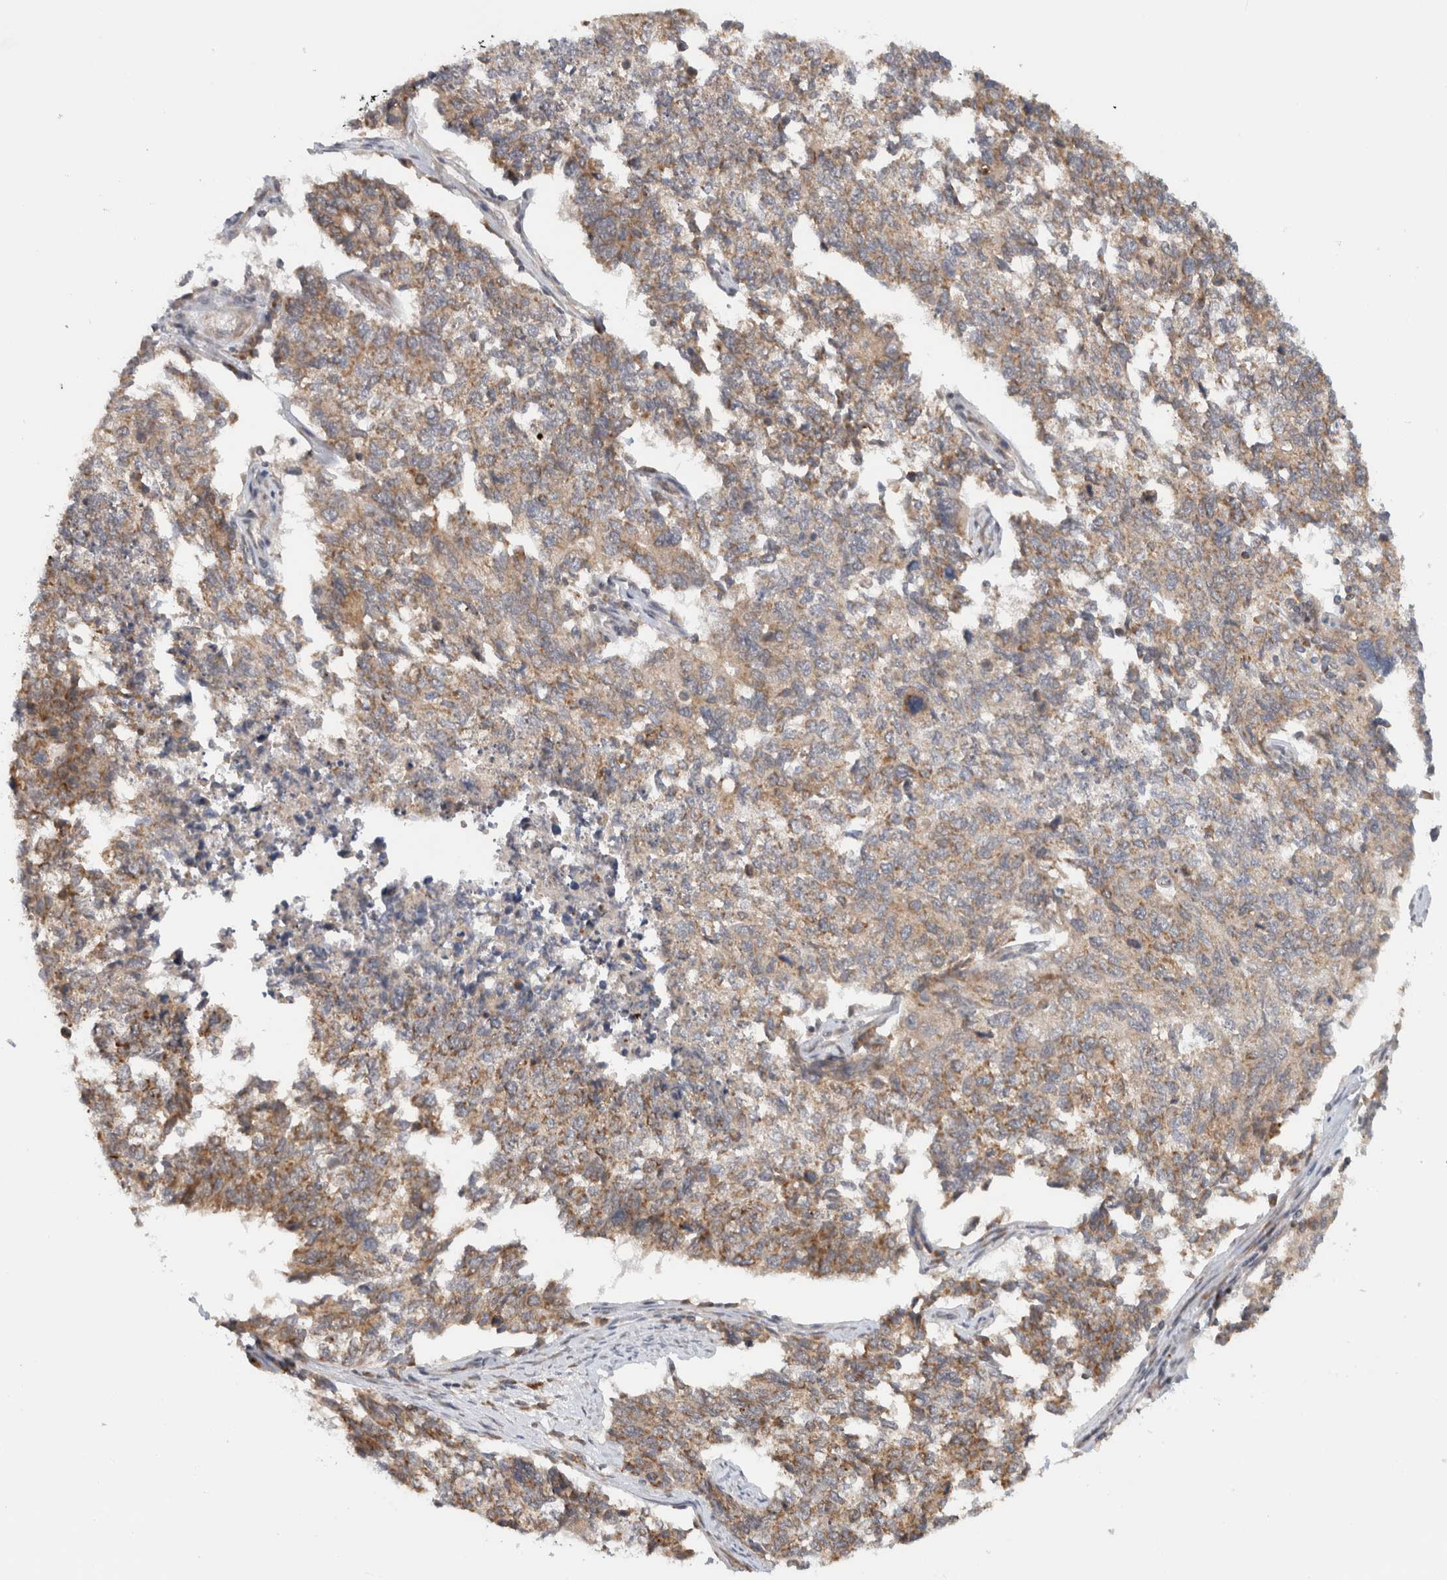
{"staining": {"intensity": "weak", "quantity": ">75%", "location": "cytoplasmic/membranous"}, "tissue": "cervical cancer", "cell_type": "Tumor cells", "image_type": "cancer", "snomed": [{"axis": "morphology", "description": "Squamous cell carcinoma, NOS"}, {"axis": "topography", "description": "Cervix"}], "caption": "Human cervical squamous cell carcinoma stained for a protein (brown) exhibits weak cytoplasmic/membranous positive positivity in about >75% of tumor cells.", "gene": "CMC2", "patient": {"sex": "female", "age": 63}}